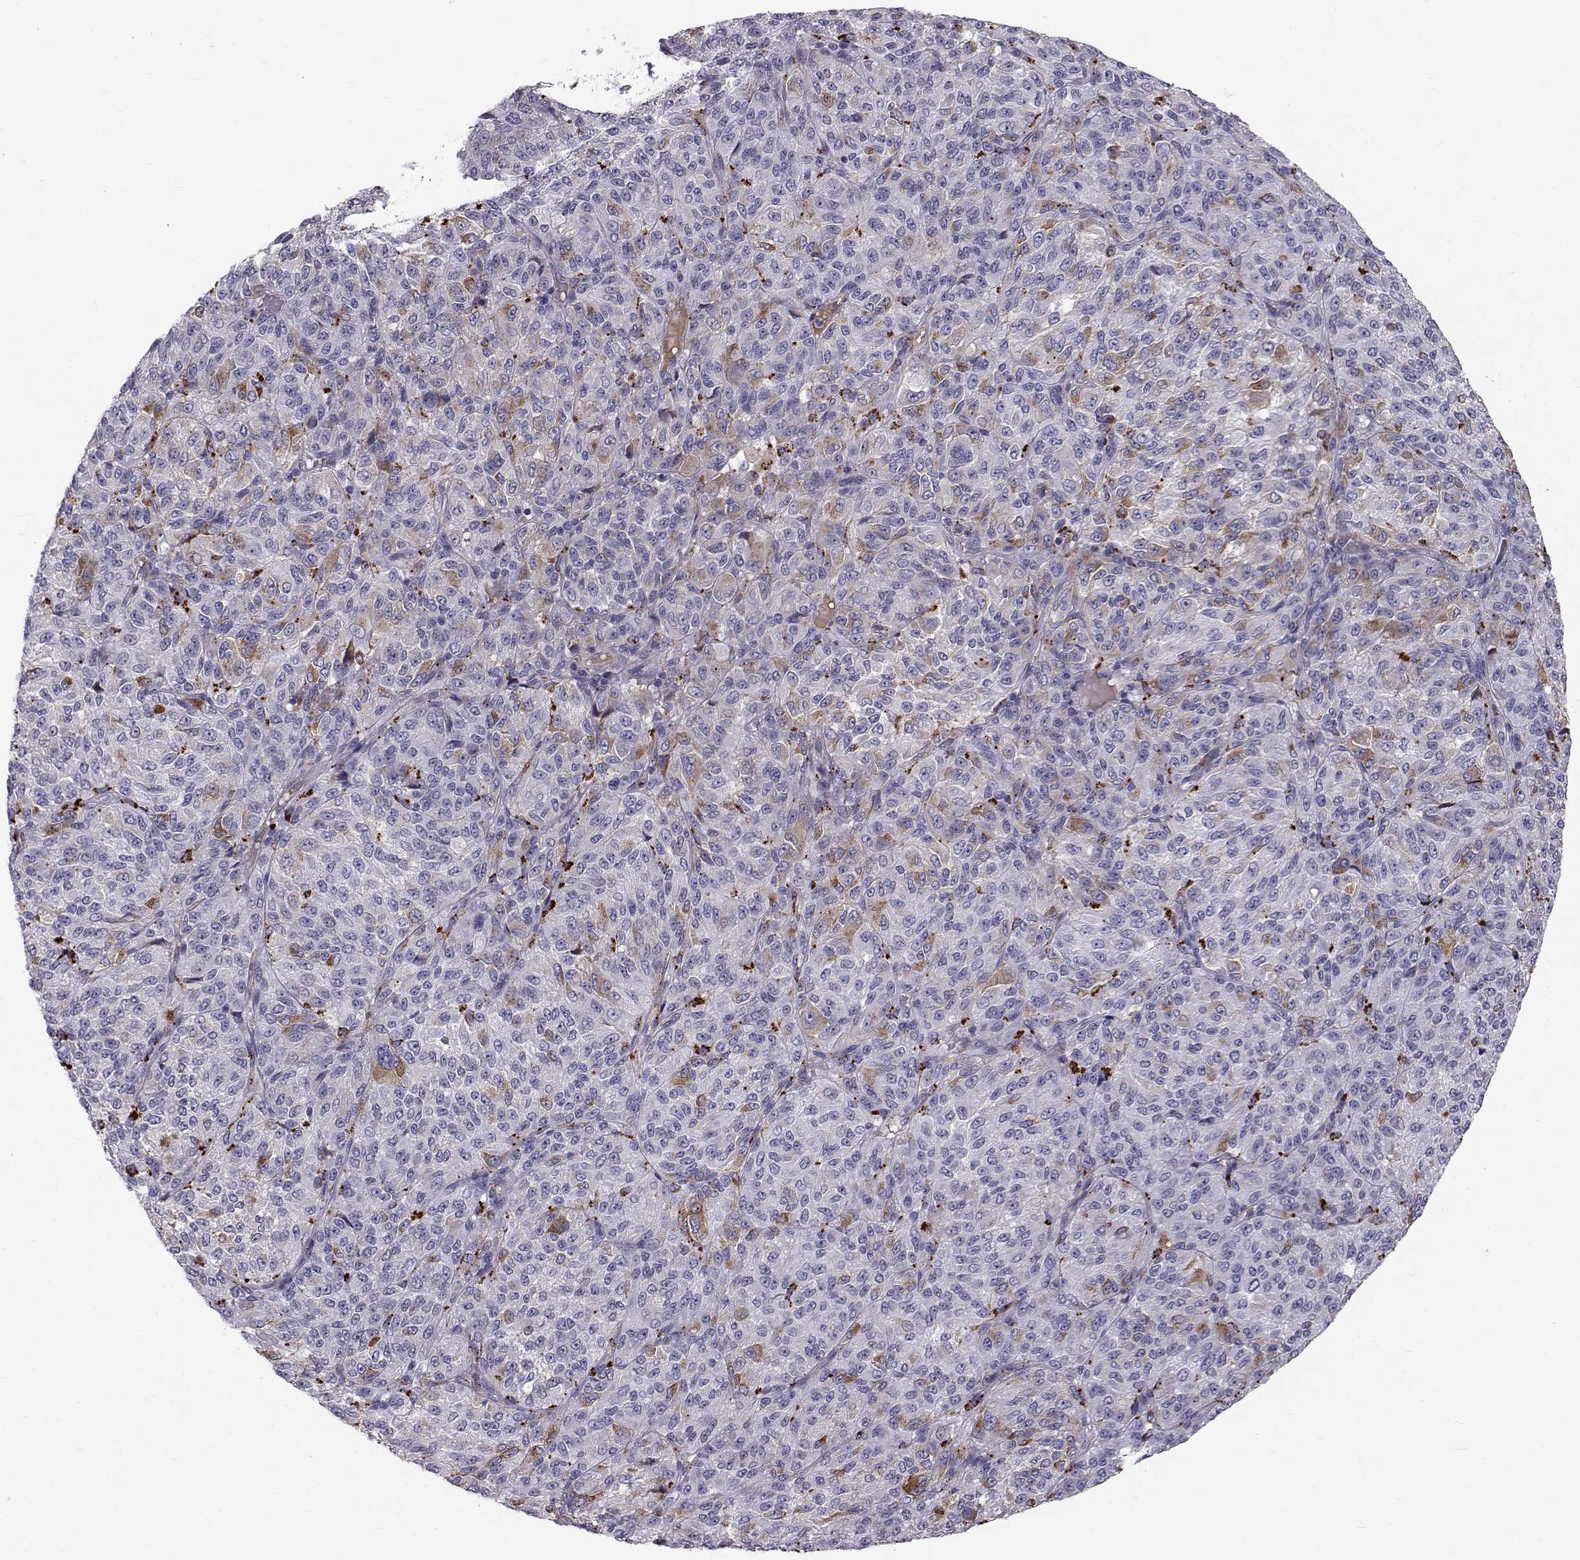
{"staining": {"intensity": "weak", "quantity": "<25%", "location": "cytoplasmic/membranous"}, "tissue": "melanoma", "cell_type": "Tumor cells", "image_type": "cancer", "snomed": [{"axis": "morphology", "description": "Malignant melanoma, Metastatic site"}, {"axis": "topography", "description": "Brain"}], "caption": "High power microscopy micrograph of an IHC photomicrograph of malignant melanoma (metastatic site), revealing no significant positivity in tumor cells.", "gene": "CALCR", "patient": {"sex": "female", "age": 56}}